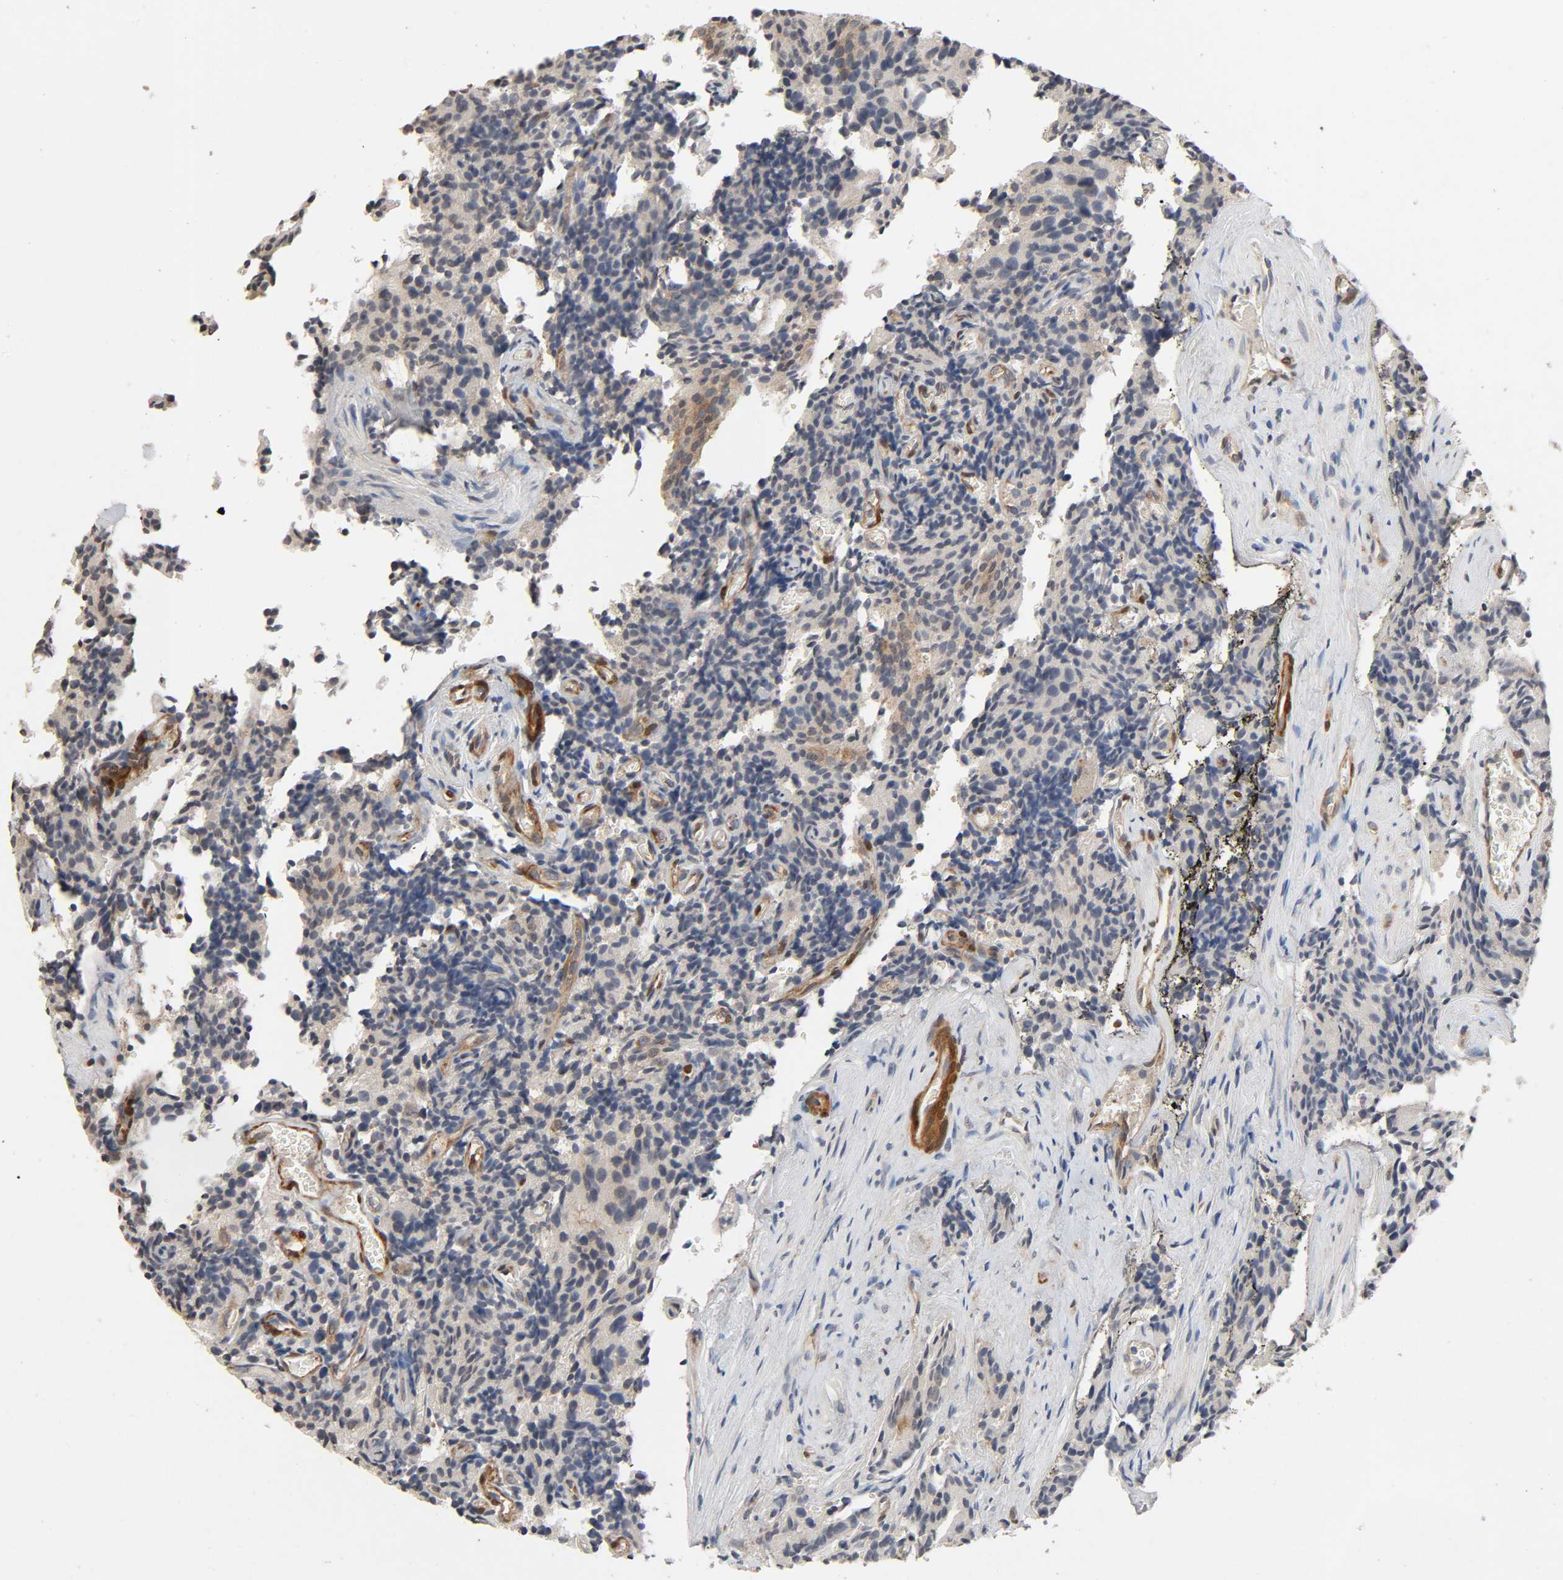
{"staining": {"intensity": "weak", "quantity": "25%-75%", "location": "cytoplasmic/membranous"}, "tissue": "prostate cancer", "cell_type": "Tumor cells", "image_type": "cancer", "snomed": [{"axis": "morphology", "description": "Adenocarcinoma, High grade"}, {"axis": "topography", "description": "Prostate"}], "caption": "DAB (3,3'-diaminobenzidine) immunohistochemical staining of prostate cancer shows weak cytoplasmic/membranous protein staining in about 25%-75% of tumor cells.", "gene": "PTK2", "patient": {"sex": "male", "age": 58}}